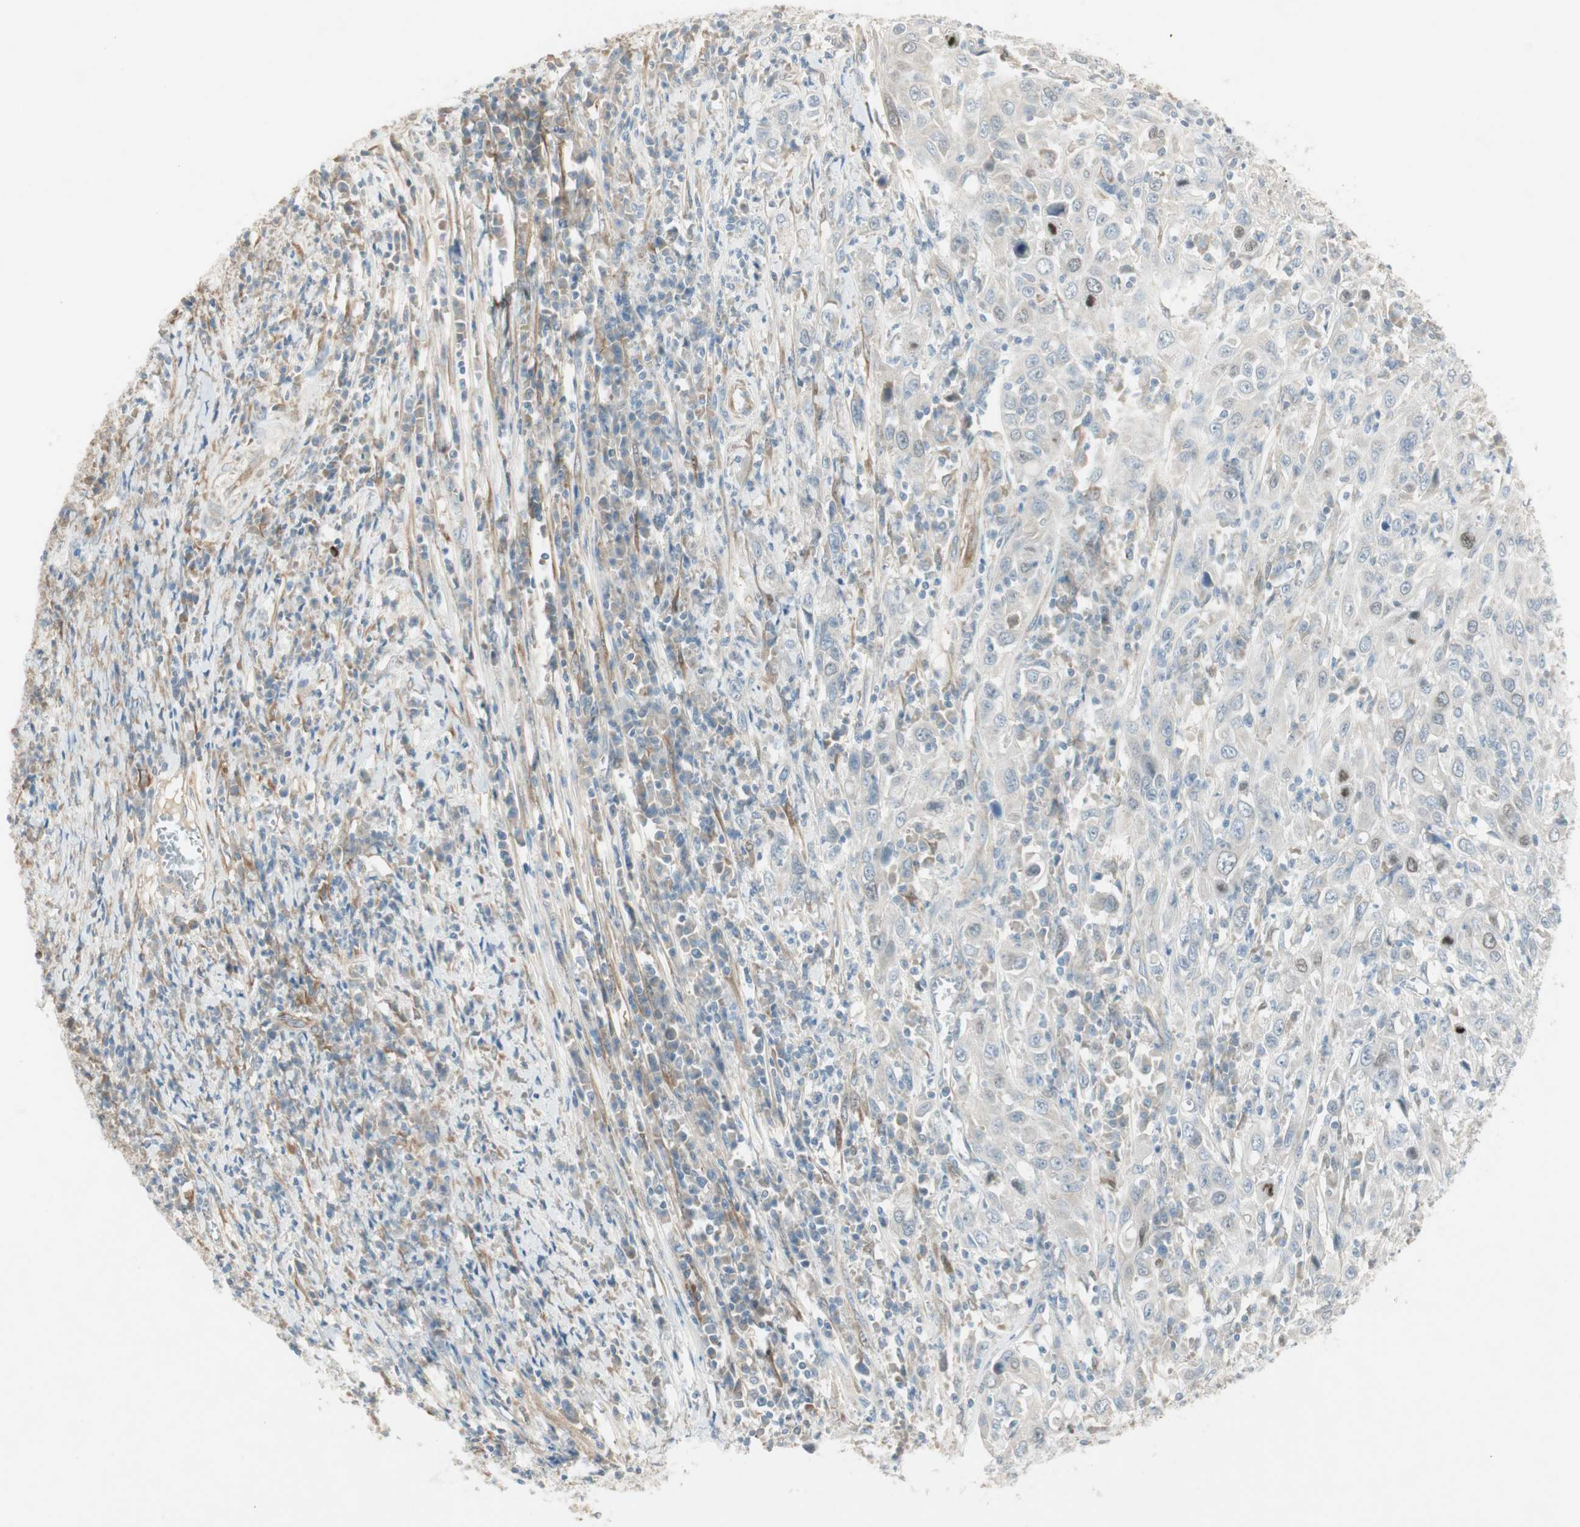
{"staining": {"intensity": "weak", "quantity": "<25%", "location": "cytoplasmic/membranous"}, "tissue": "cervical cancer", "cell_type": "Tumor cells", "image_type": "cancer", "snomed": [{"axis": "morphology", "description": "Squamous cell carcinoma, NOS"}, {"axis": "topography", "description": "Cervix"}], "caption": "A high-resolution photomicrograph shows immunohistochemistry (IHC) staining of cervical cancer (squamous cell carcinoma), which shows no significant staining in tumor cells.", "gene": "STON1-GTF2A1L", "patient": {"sex": "female", "age": 46}}